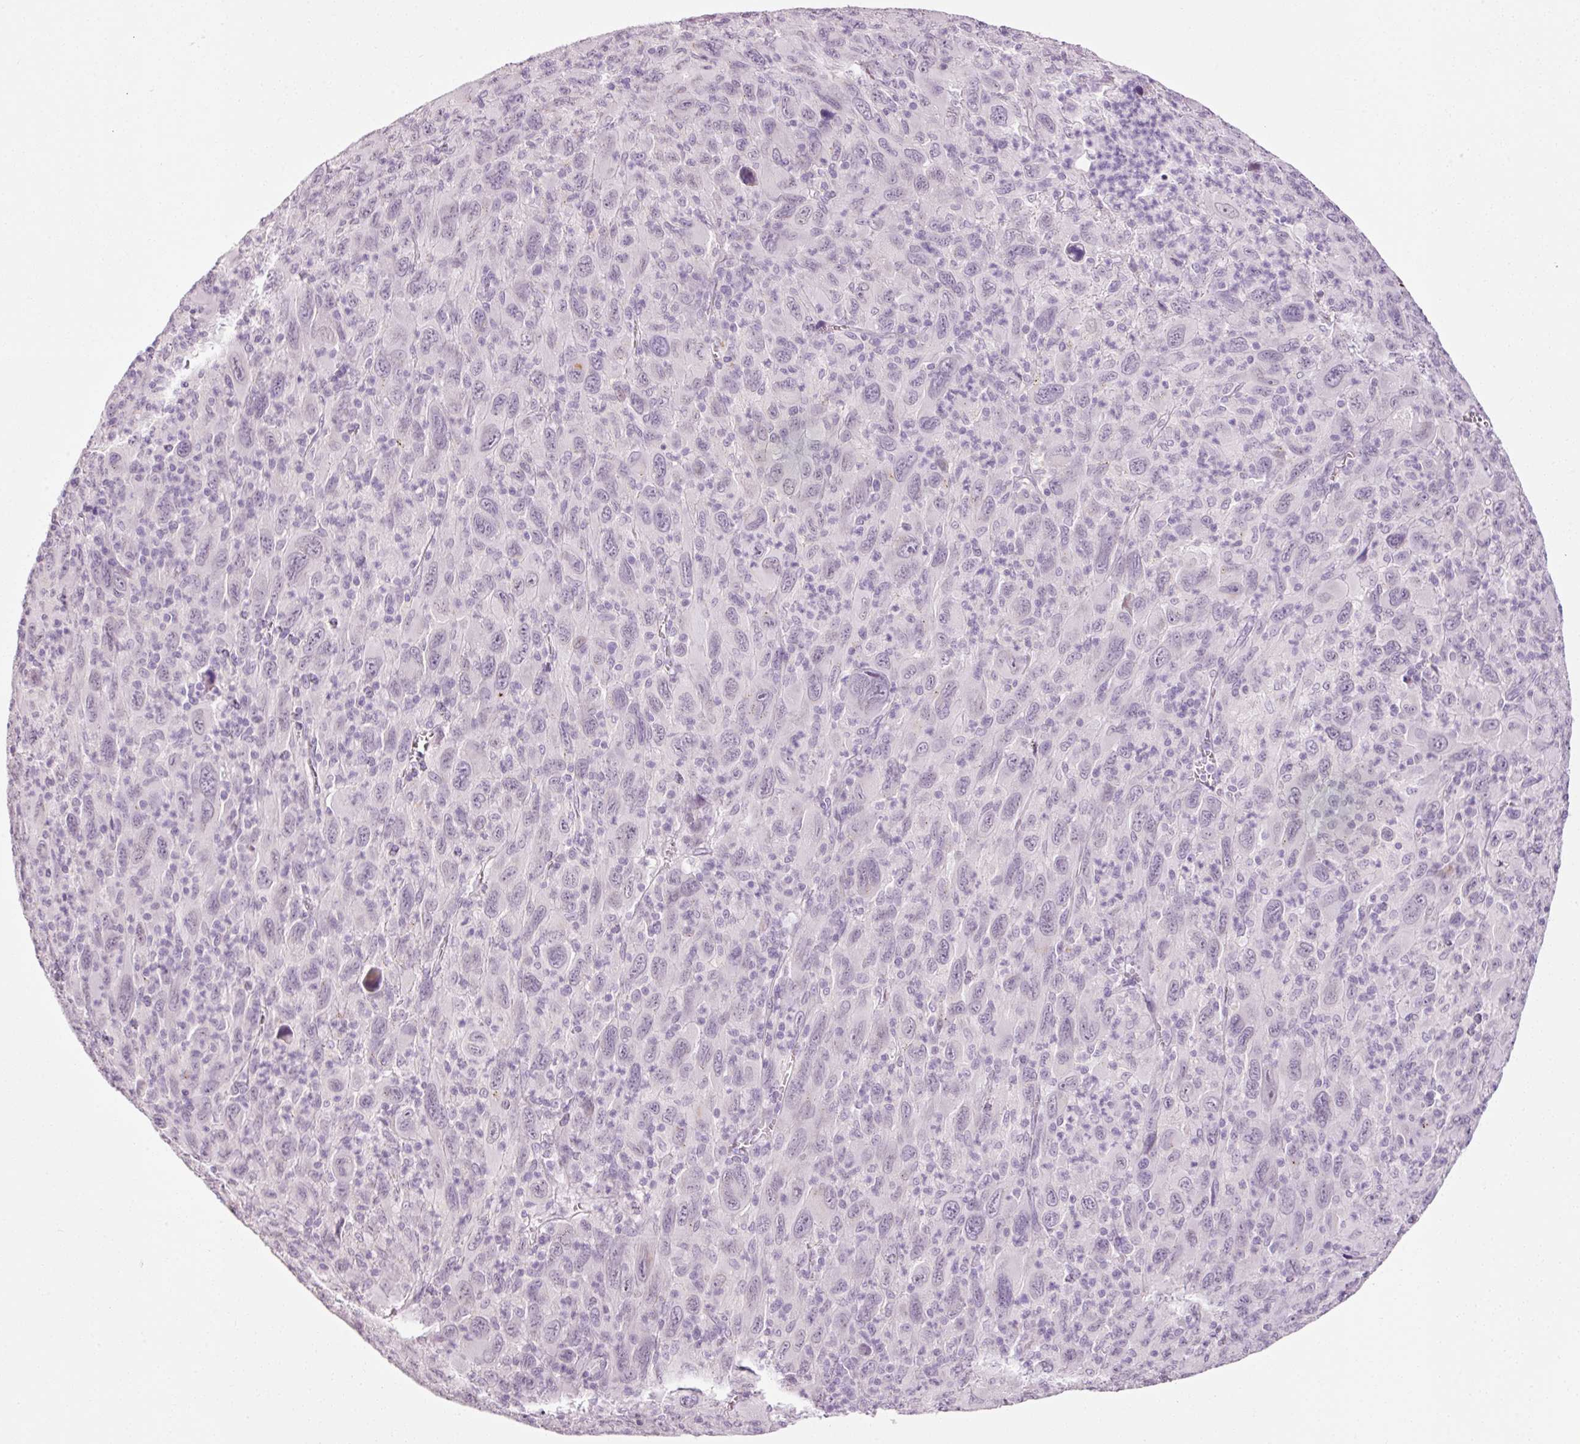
{"staining": {"intensity": "negative", "quantity": "none", "location": "none"}, "tissue": "melanoma", "cell_type": "Tumor cells", "image_type": "cancer", "snomed": [{"axis": "morphology", "description": "Malignant melanoma, Metastatic site"}, {"axis": "topography", "description": "Skin"}], "caption": "This is an immunohistochemistry photomicrograph of melanoma. There is no positivity in tumor cells.", "gene": "ANKRD20A1", "patient": {"sex": "female", "age": 56}}